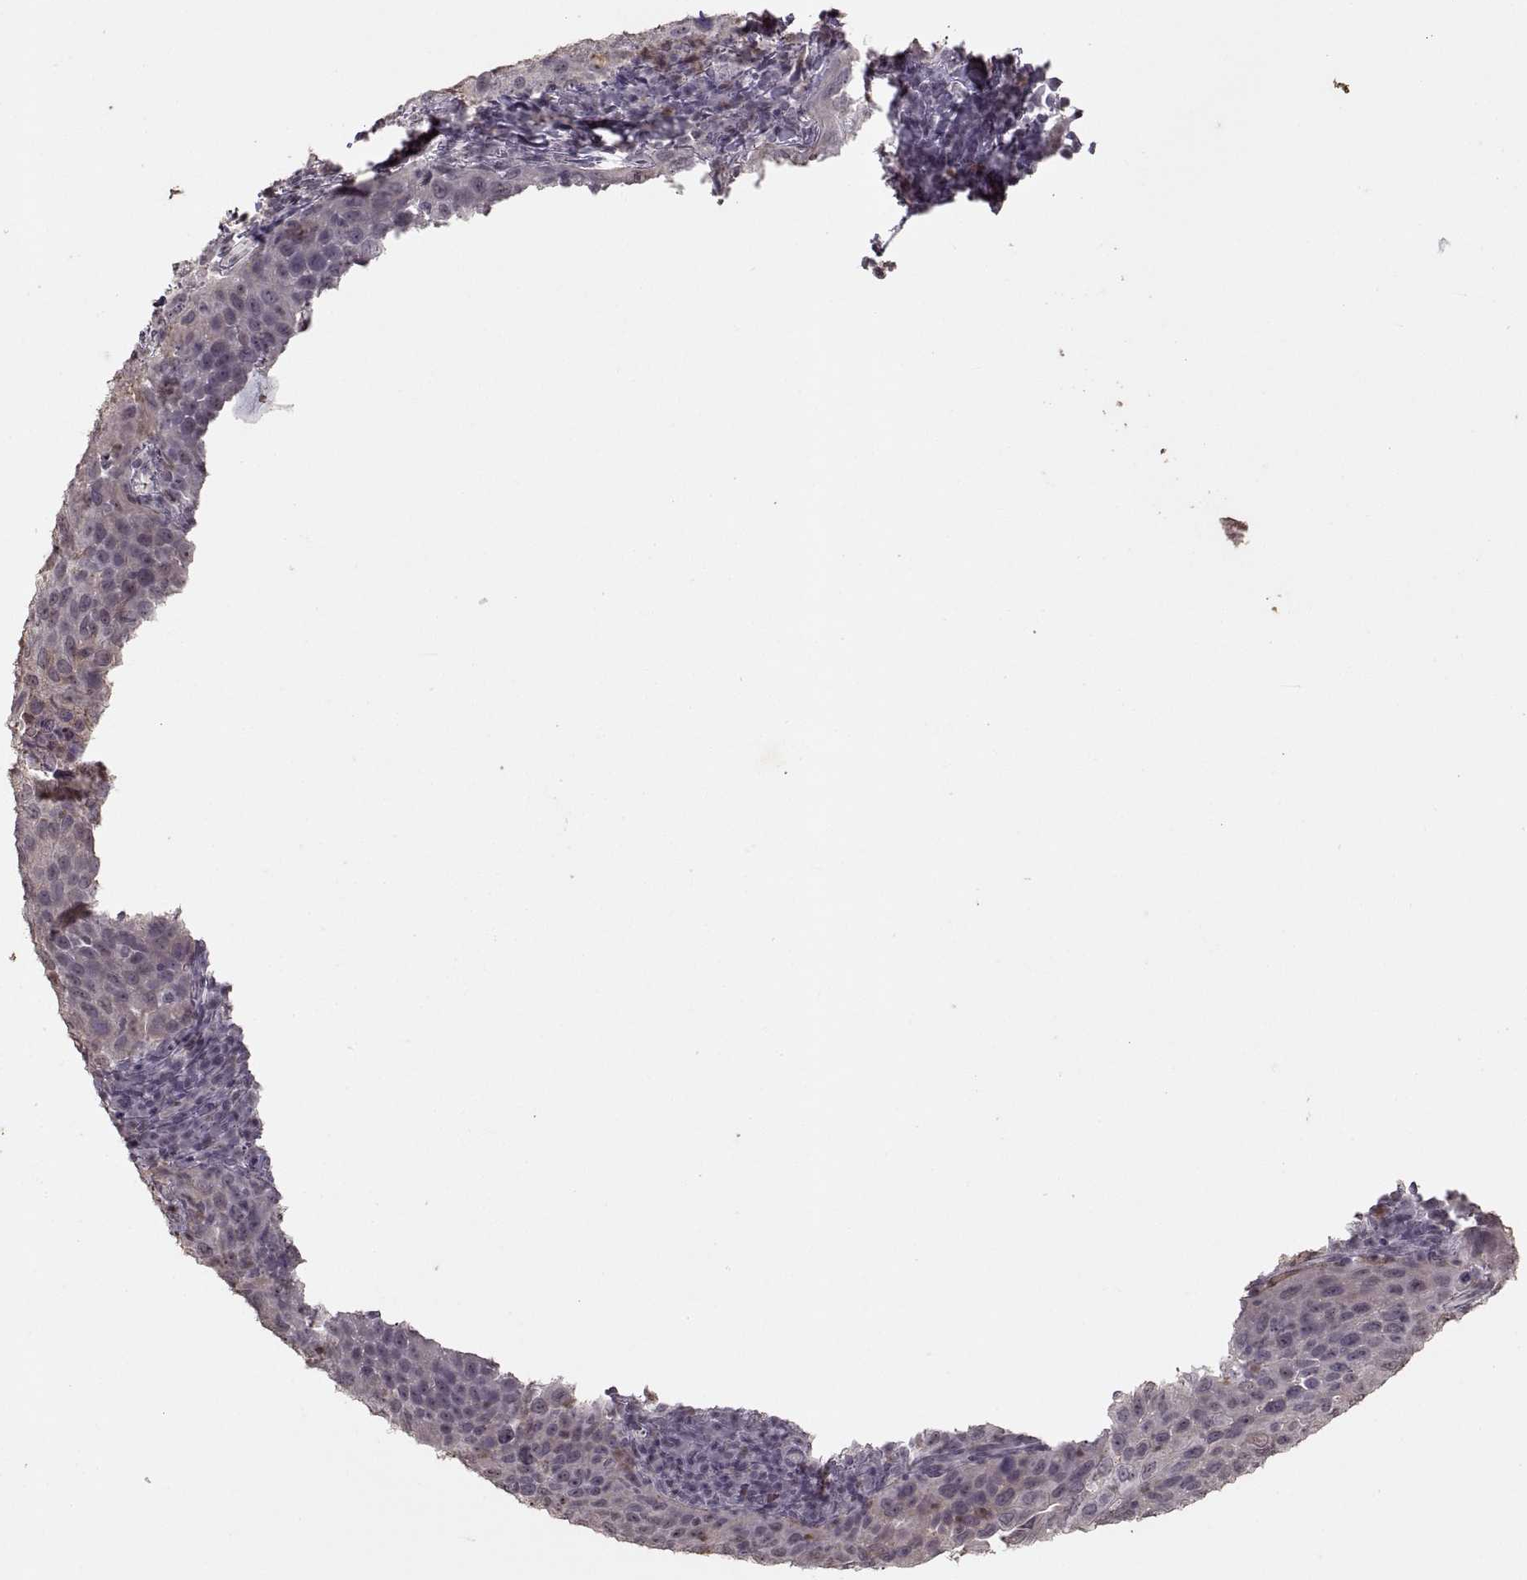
{"staining": {"intensity": "negative", "quantity": "none", "location": "none"}, "tissue": "cervical cancer", "cell_type": "Tumor cells", "image_type": "cancer", "snomed": [{"axis": "morphology", "description": "Squamous cell carcinoma, NOS"}, {"axis": "topography", "description": "Cervix"}], "caption": "Immunohistochemistry (IHC) of cervical cancer (squamous cell carcinoma) displays no staining in tumor cells. Brightfield microscopy of IHC stained with DAB (brown) and hematoxylin (blue), captured at high magnification.", "gene": "PALS1", "patient": {"sex": "female", "age": 54}}